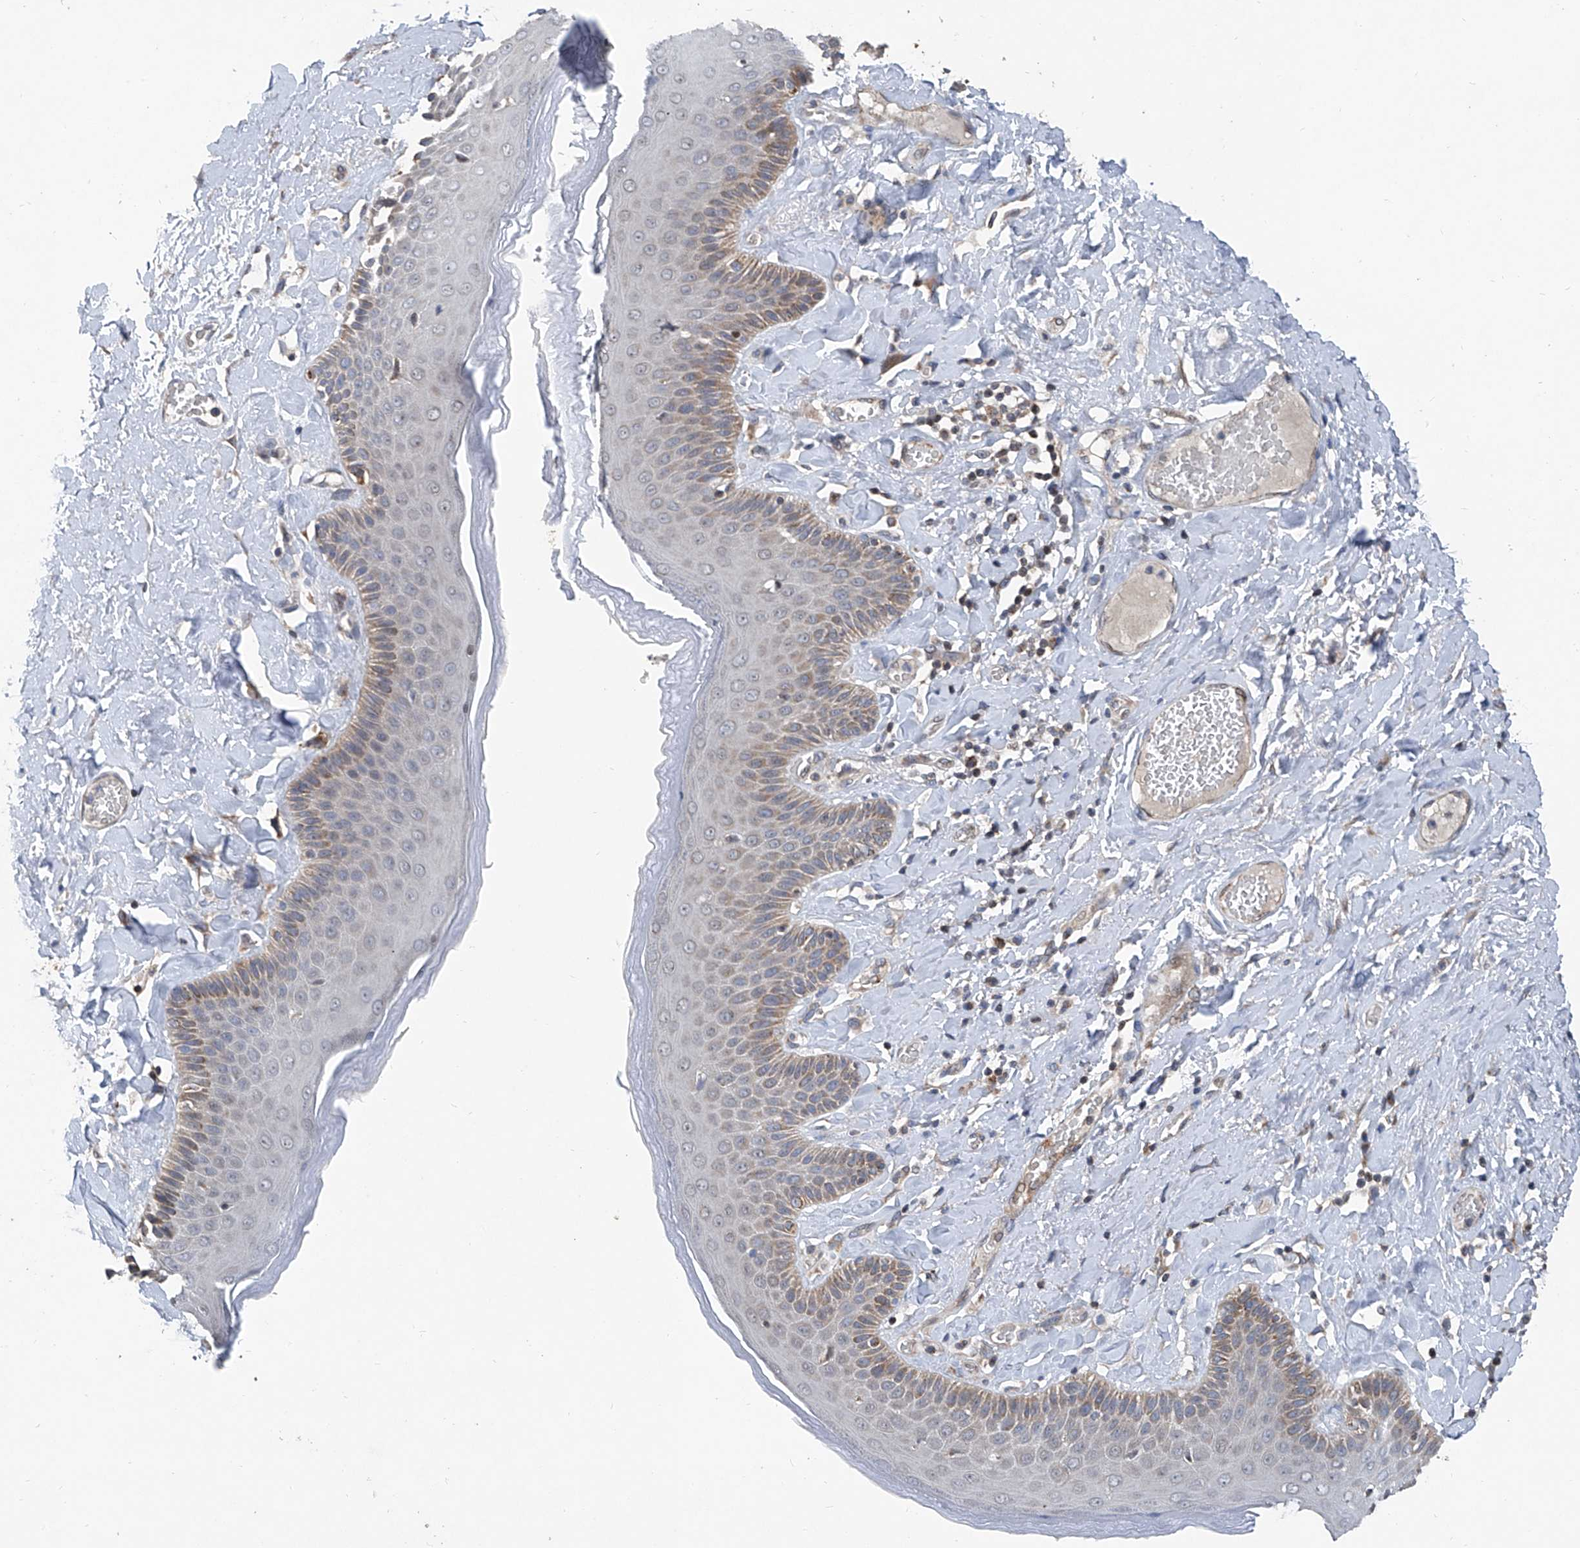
{"staining": {"intensity": "moderate", "quantity": "25%-75%", "location": "cytoplasmic/membranous"}, "tissue": "skin", "cell_type": "Epidermal cells", "image_type": "normal", "snomed": [{"axis": "morphology", "description": "Normal tissue, NOS"}, {"axis": "topography", "description": "Anal"}], "caption": "Immunohistochemical staining of normal human skin exhibits 25%-75% levels of moderate cytoplasmic/membranous protein staining in about 25%-75% of epidermal cells. (brown staining indicates protein expression, while blue staining denotes nuclei).", "gene": "BCKDHB", "patient": {"sex": "male", "age": 69}}